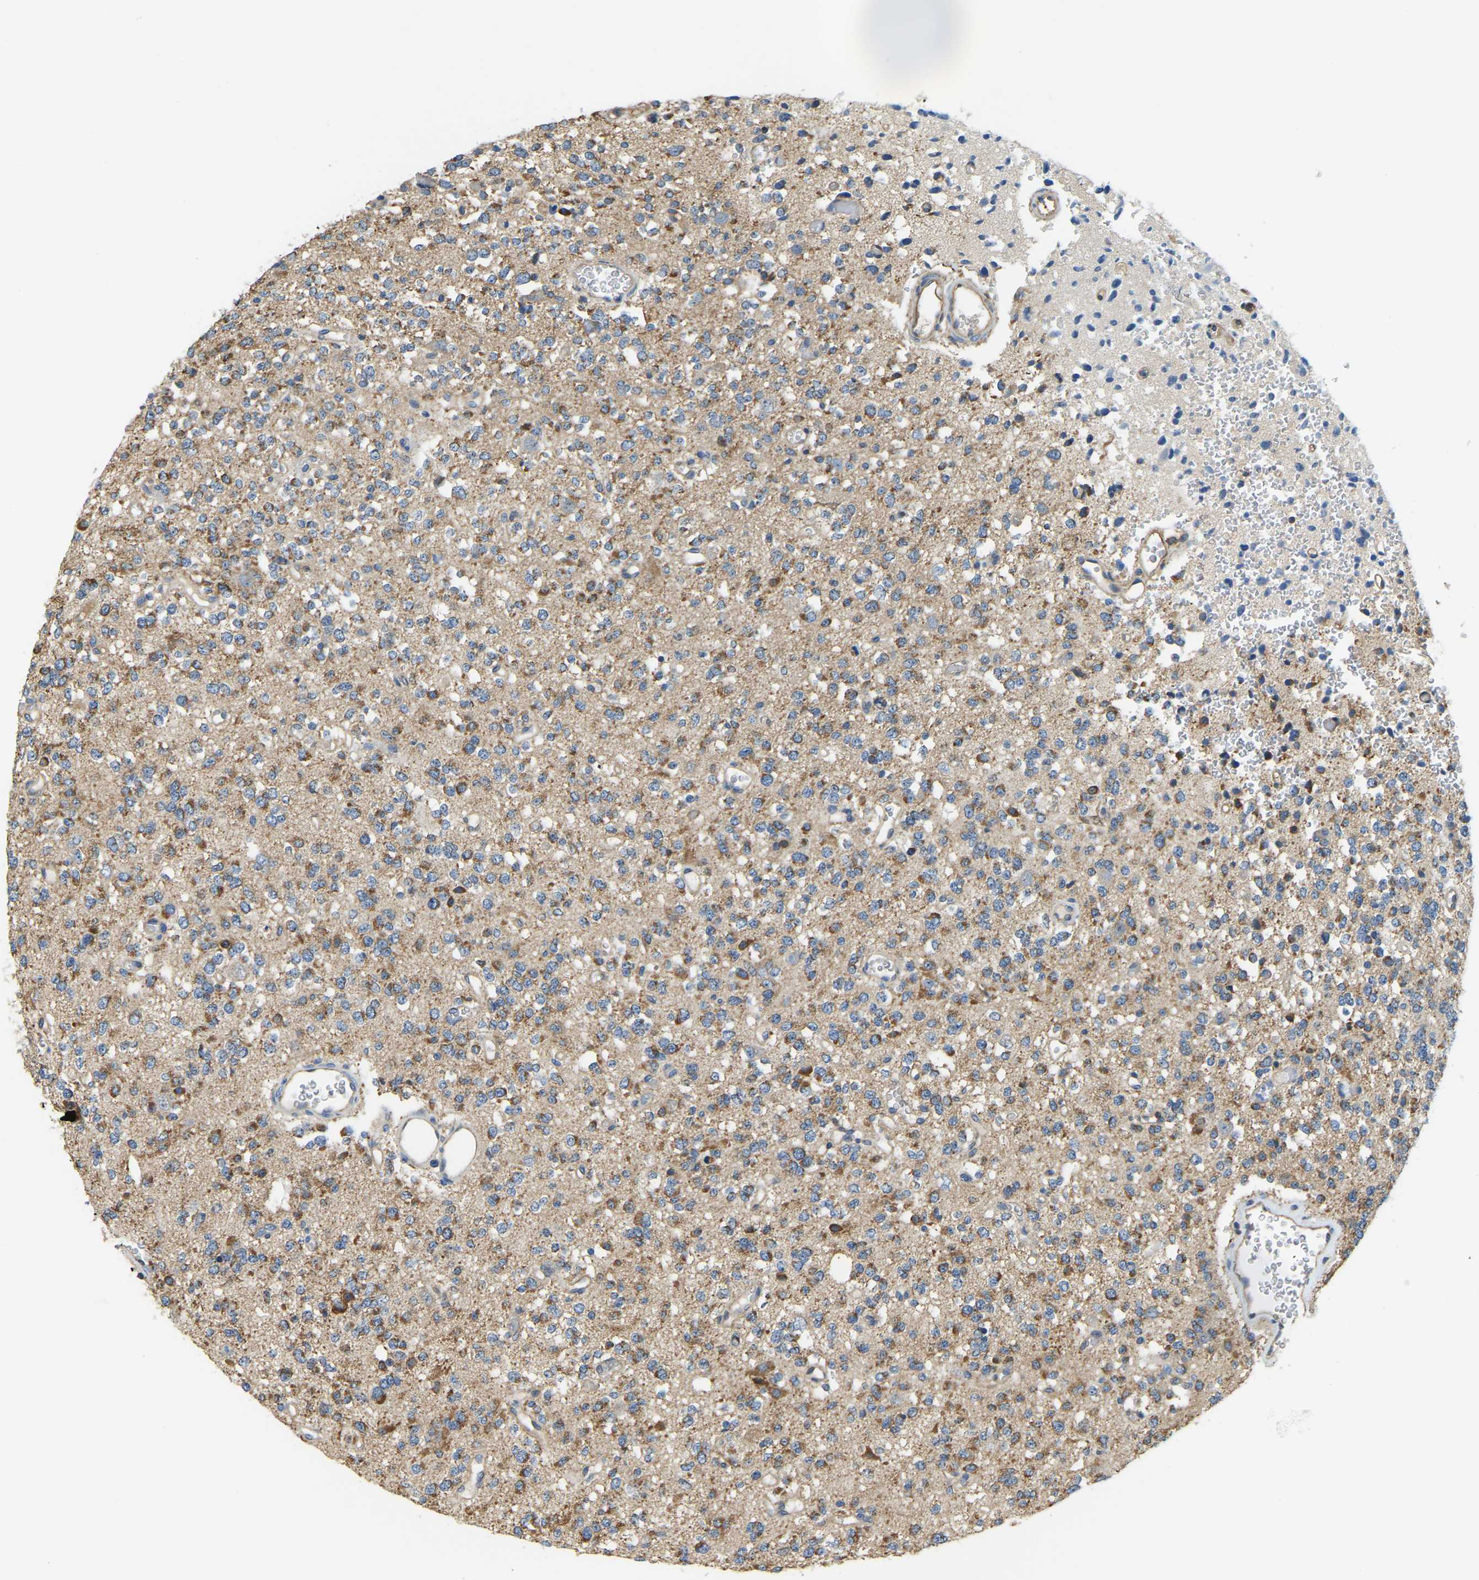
{"staining": {"intensity": "moderate", "quantity": ">75%", "location": "cytoplasmic/membranous"}, "tissue": "glioma", "cell_type": "Tumor cells", "image_type": "cancer", "snomed": [{"axis": "morphology", "description": "Glioma, malignant, Low grade"}, {"axis": "topography", "description": "Brain"}], "caption": "About >75% of tumor cells in human malignant glioma (low-grade) demonstrate moderate cytoplasmic/membranous protein staining as visualized by brown immunohistochemical staining.", "gene": "AHNAK", "patient": {"sex": "male", "age": 38}}